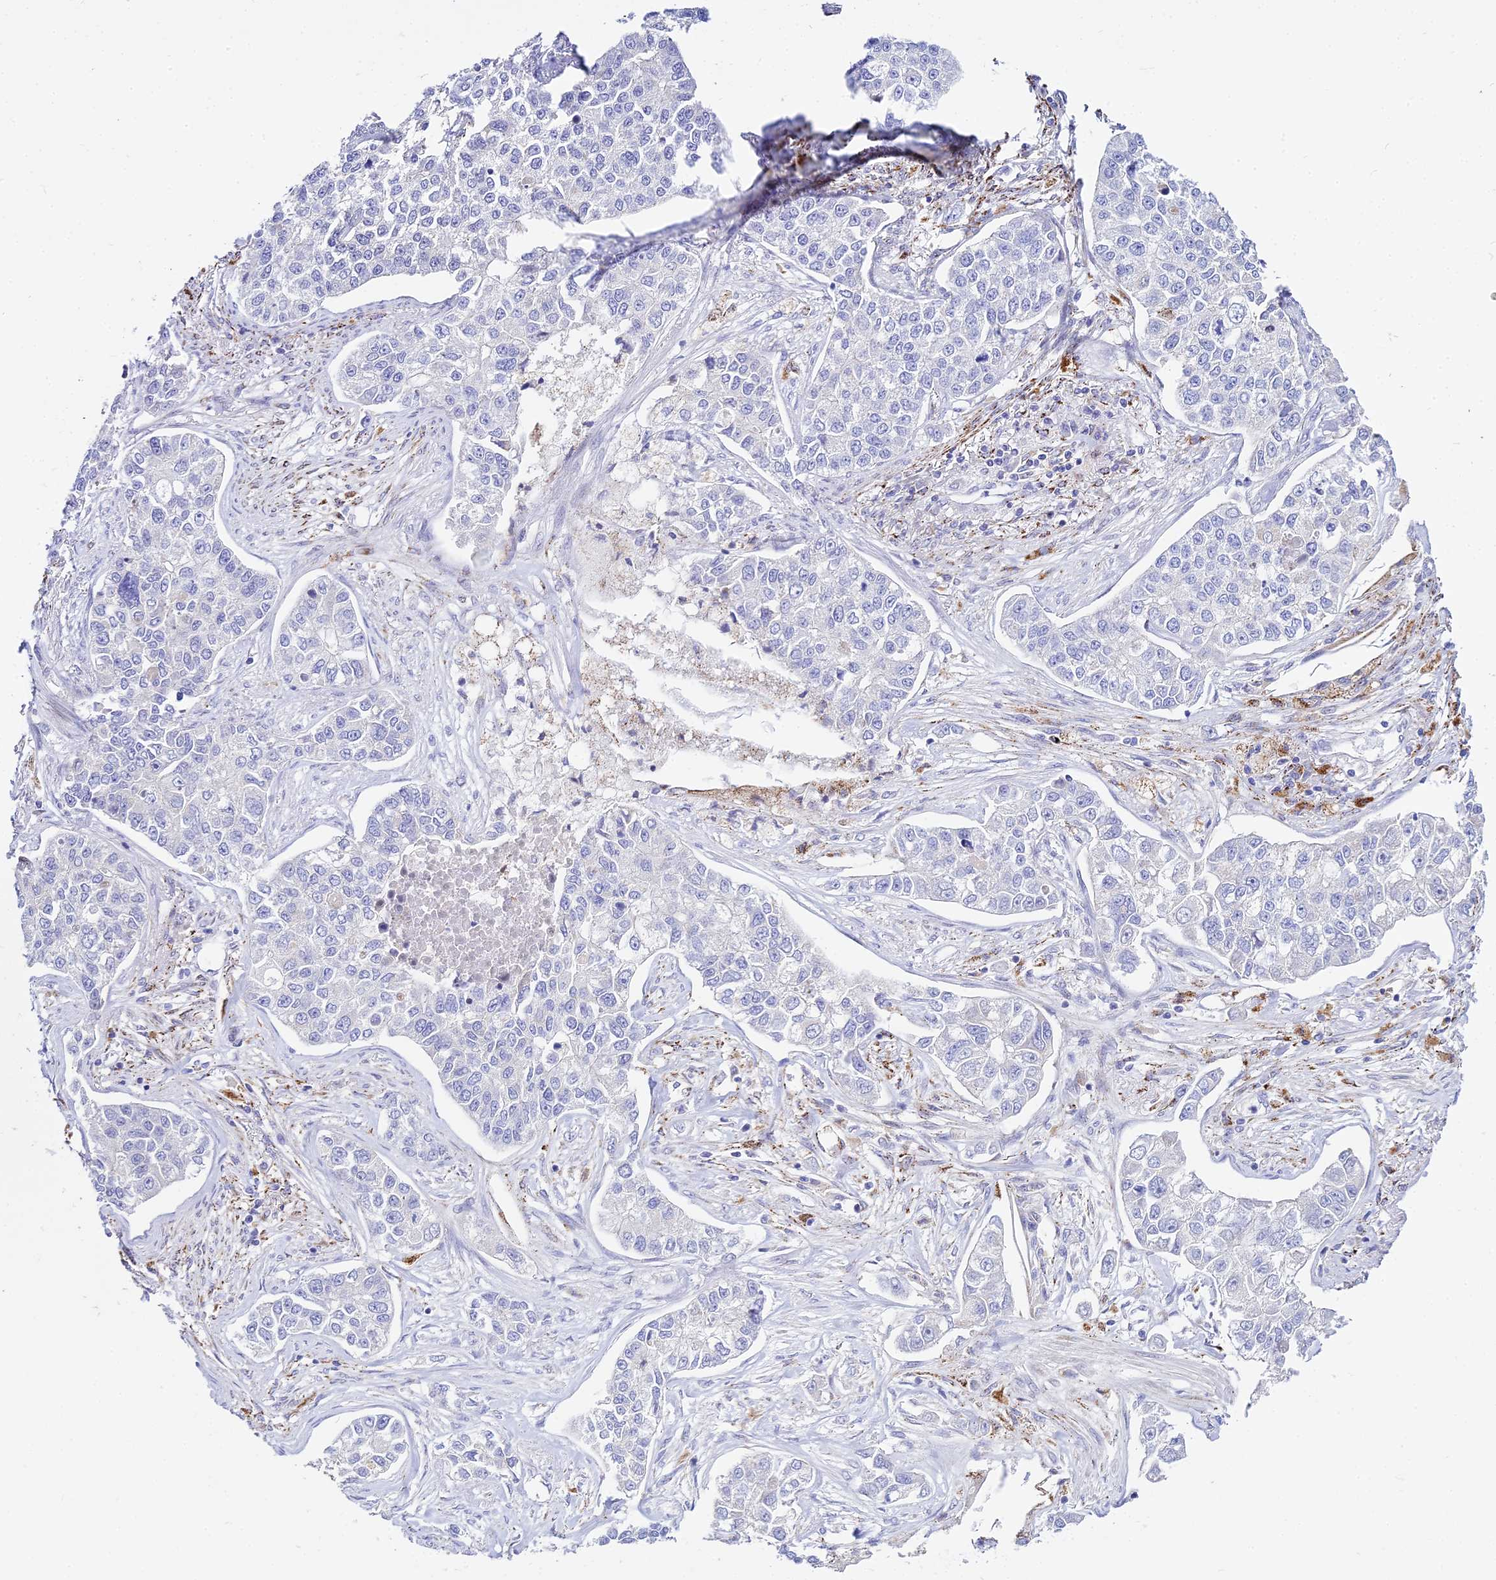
{"staining": {"intensity": "negative", "quantity": "none", "location": "none"}, "tissue": "lung cancer", "cell_type": "Tumor cells", "image_type": "cancer", "snomed": [{"axis": "morphology", "description": "Adenocarcinoma, NOS"}, {"axis": "topography", "description": "Lung"}], "caption": "Tumor cells are negative for protein expression in human lung adenocarcinoma.", "gene": "C6orf163", "patient": {"sex": "male", "age": 49}}